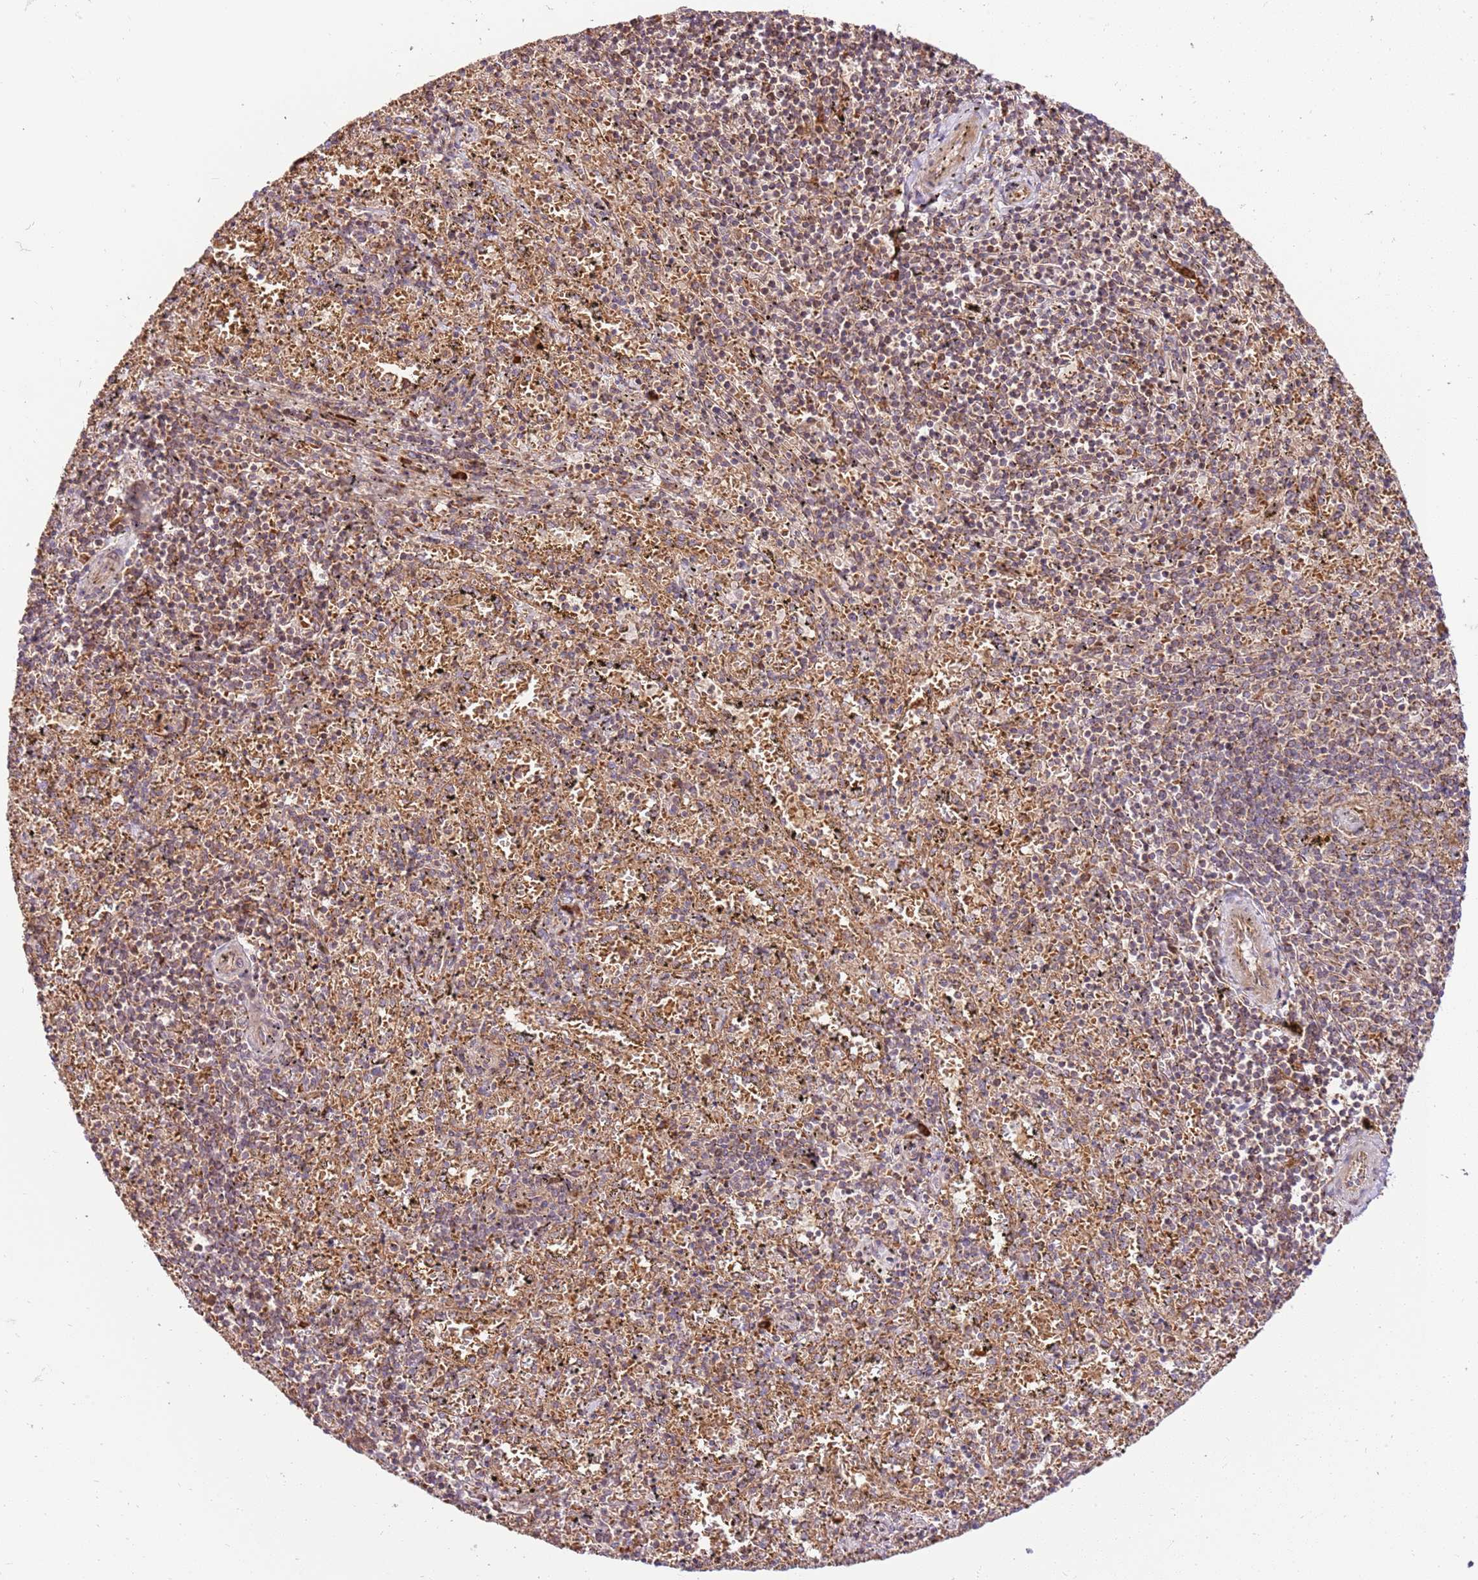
{"staining": {"intensity": "moderate", "quantity": "<25%", "location": "cytoplasmic/membranous"}, "tissue": "spleen", "cell_type": "Cells in red pulp", "image_type": "normal", "snomed": [{"axis": "morphology", "description": "Normal tissue, NOS"}, {"axis": "topography", "description": "Spleen"}], "caption": "This histopathology image shows unremarkable spleen stained with immunohistochemistry (IHC) to label a protein in brown. The cytoplasmic/membranous of cells in red pulp show moderate positivity for the protein. Nuclei are counter-stained blue.", "gene": "SPATA2L", "patient": {"sex": "male", "age": 11}}